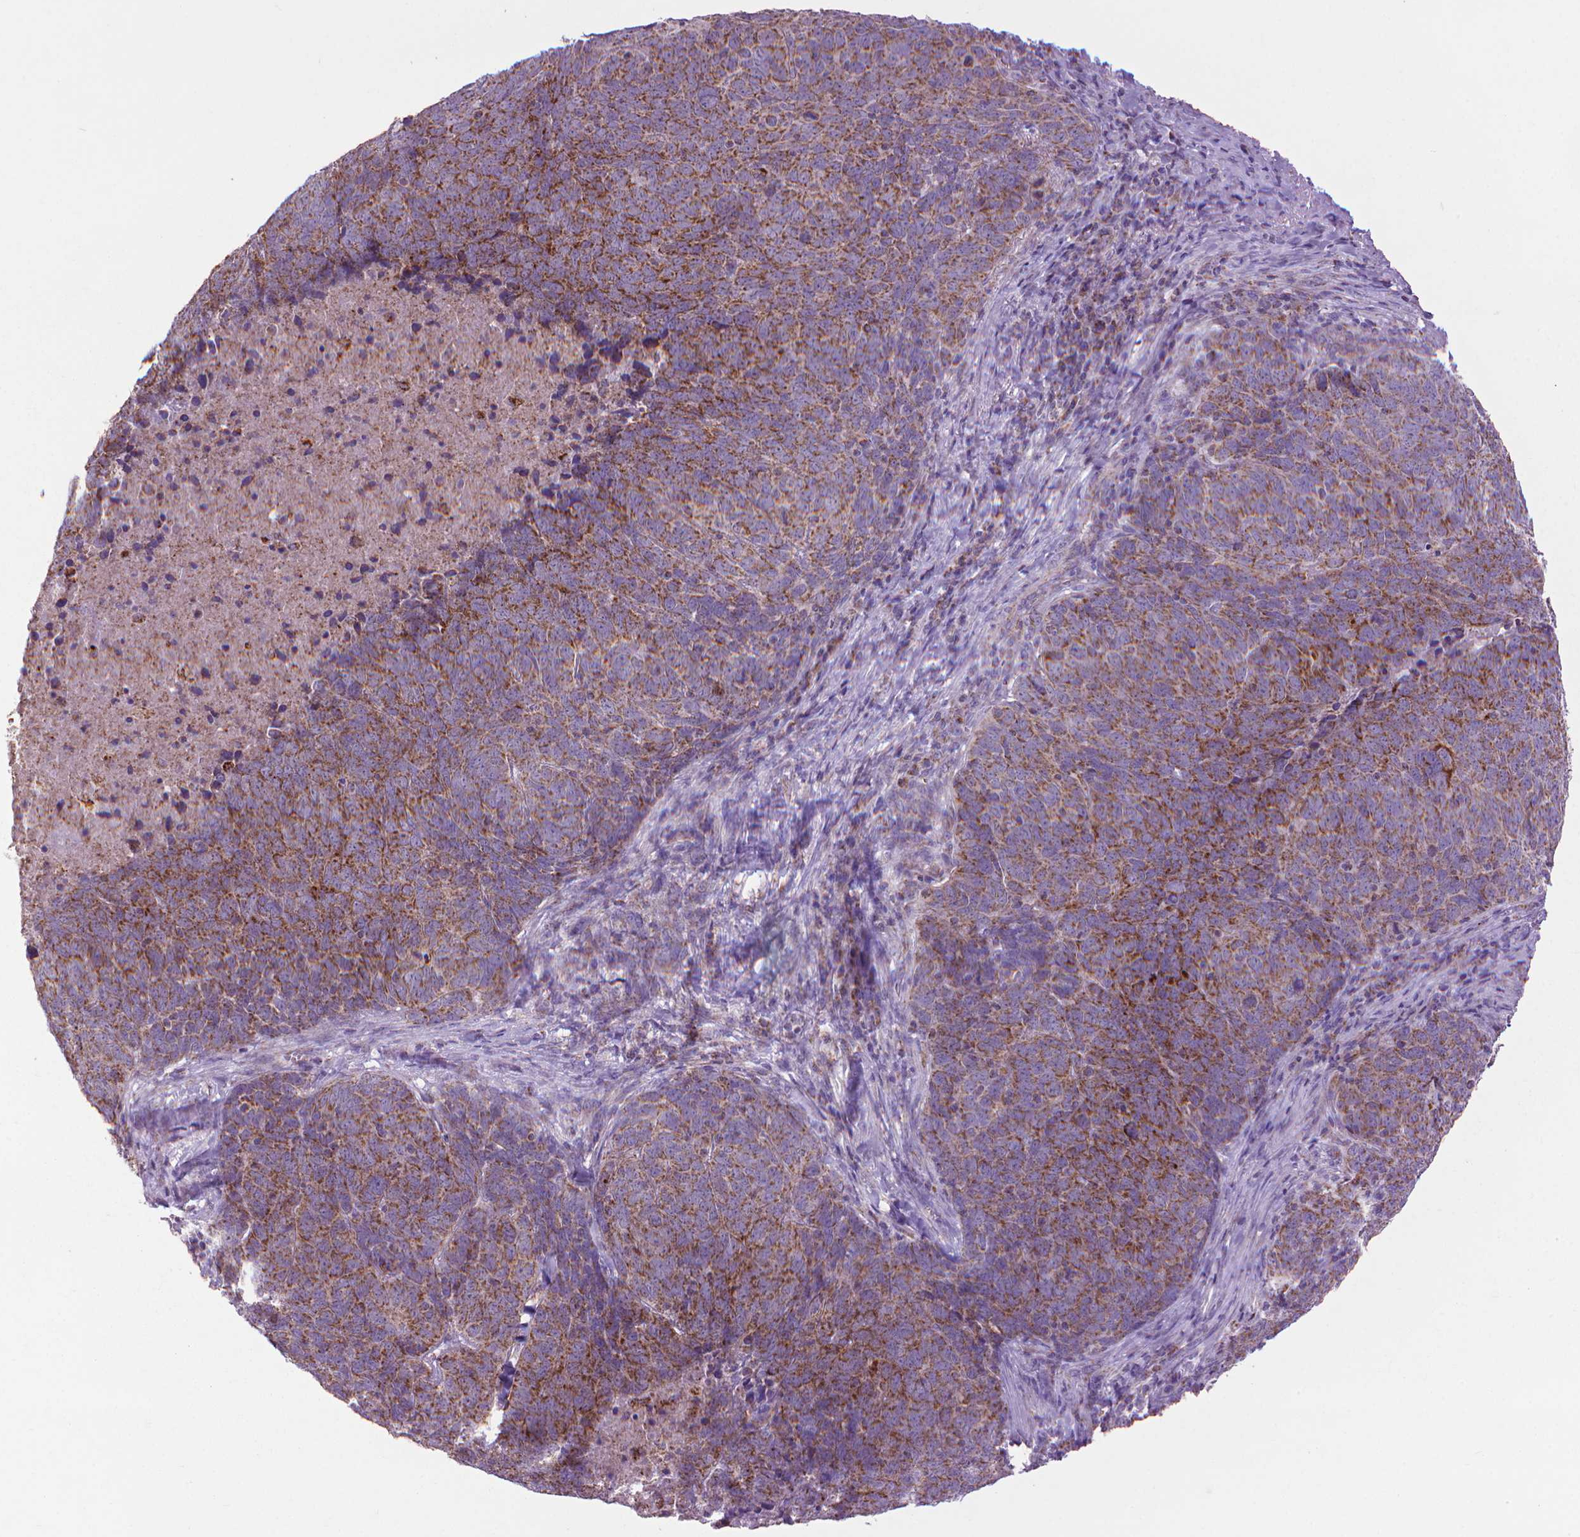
{"staining": {"intensity": "strong", "quantity": "25%-75%", "location": "cytoplasmic/membranous"}, "tissue": "skin cancer", "cell_type": "Tumor cells", "image_type": "cancer", "snomed": [{"axis": "morphology", "description": "Squamous cell carcinoma, NOS"}, {"axis": "topography", "description": "Skin"}, {"axis": "topography", "description": "Anal"}], "caption": "The immunohistochemical stain labels strong cytoplasmic/membranous positivity in tumor cells of skin cancer tissue. (Stains: DAB (3,3'-diaminobenzidine) in brown, nuclei in blue, Microscopy: brightfield microscopy at high magnification).", "gene": "VDAC1", "patient": {"sex": "female", "age": 51}}